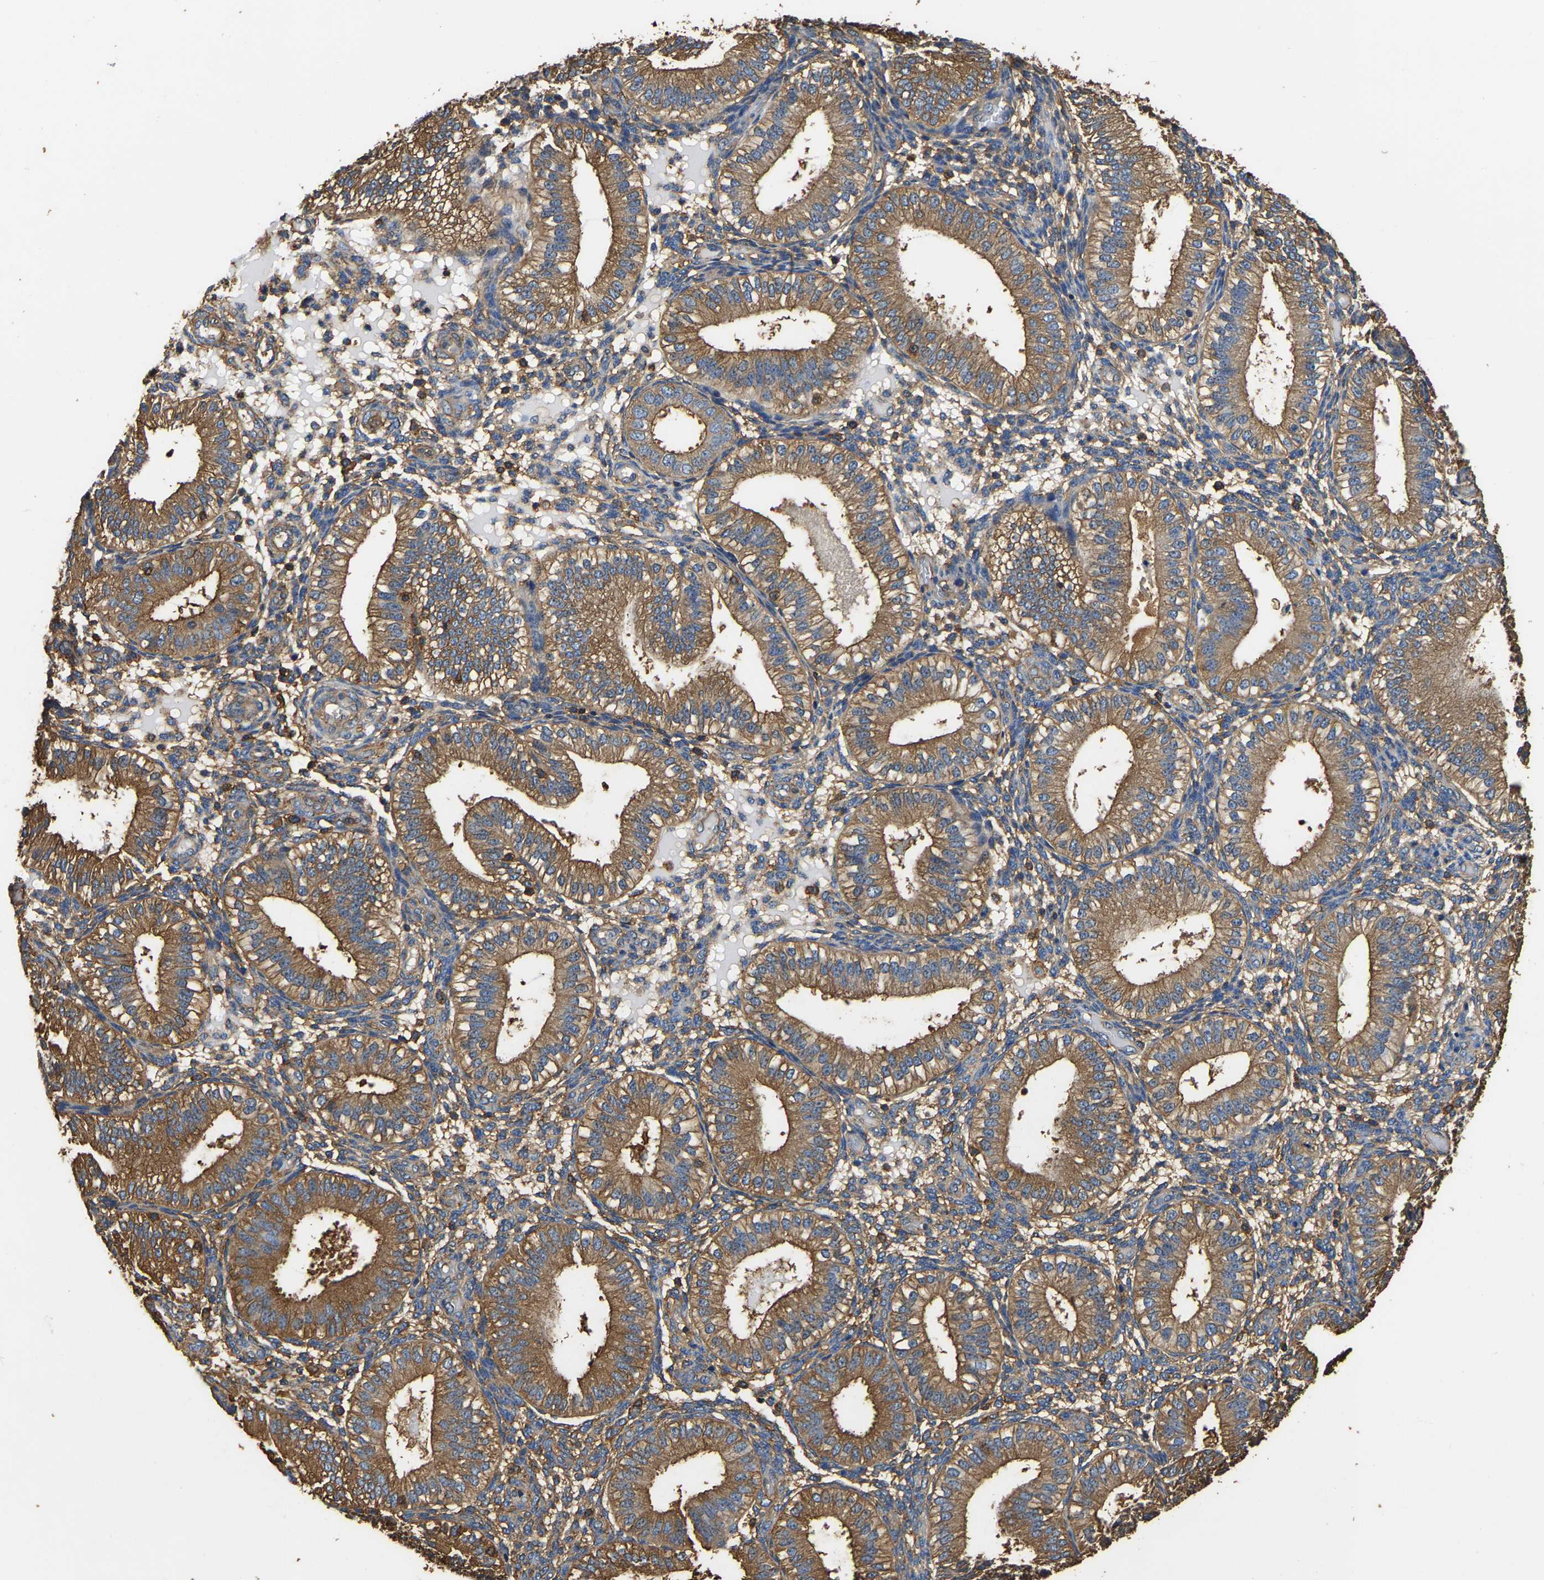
{"staining": {"intensity": "moderate", "quantity": ">75%", "location": "cytoplasmic/membranous"}, "tissue": "endometrium", "cell_type": "Cells in endometrial stroma", "image_type": "normal", "snomed": [{"axis": "morphology", "description": "Normal tissue, NOS"}, {"axis": "topography", "description": "Endometrium"}], "caption": "Protein analysis of benign endometrium reveals moderate cytoplasmic/membranous positivity in approximately >75% of cells in endometrial stroma. (DAB (3,3'-diaminobenzidine) IHC, brown staining for protein, blue staining for nuclei).", "gene": "ARMT1", "patient": {"sex": "female", "age": 39}}